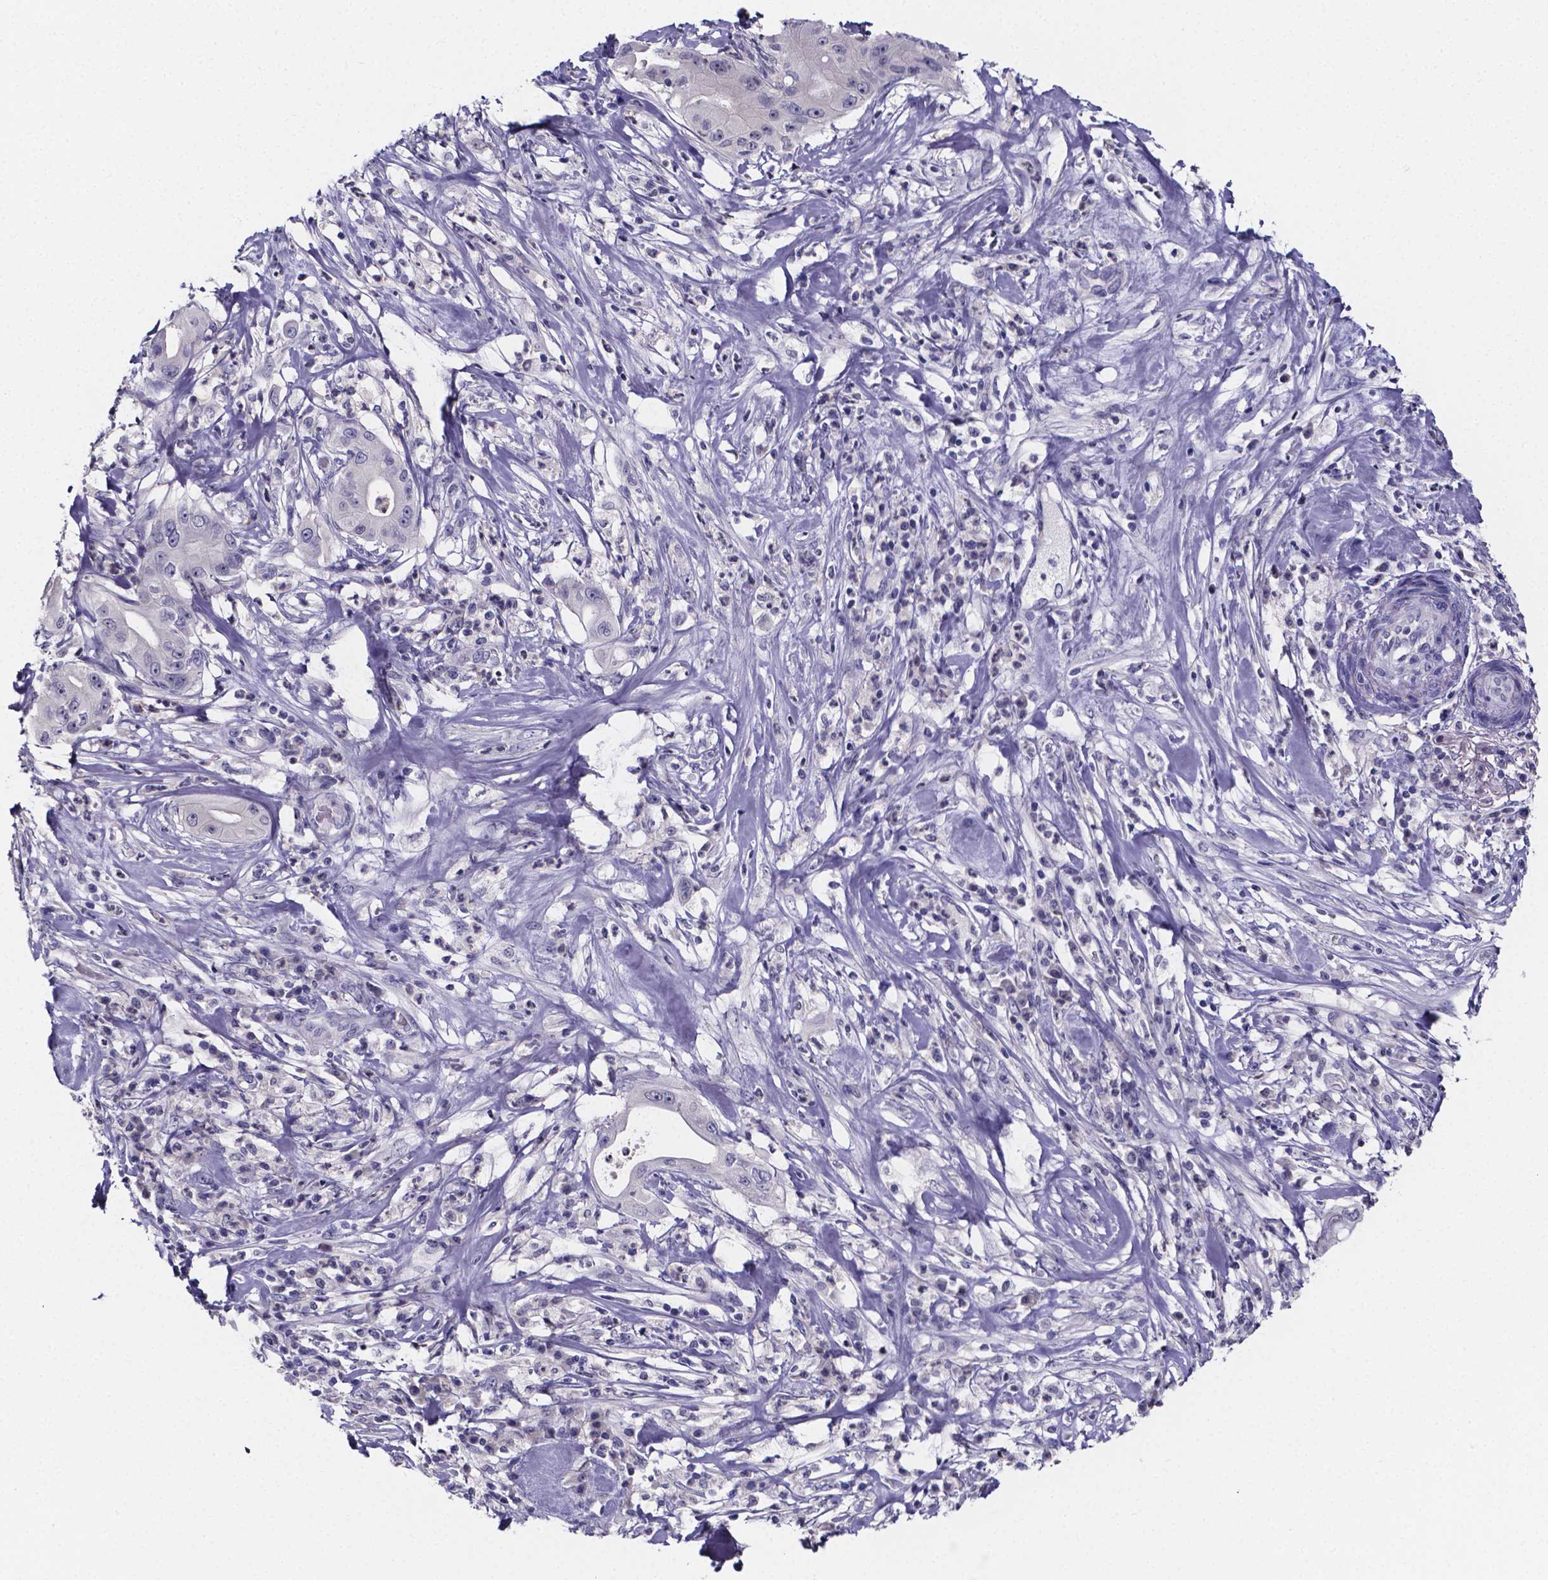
{"staining": {"intensity": "negative", "quantity": "none", "location": "none"}, "tissue": "pancreatic cancer", "cell_type": "Tumor cells", "image_type": "cancer", "snomed": [{"axis": "morphology", "description": "Adenocarcinoma, NOS"}, {"axis": "topography", "description": "Pancreas"}], "caption": "An image of pancreatic cancer stained for a protein reveals no brown staining in tumor cells.", "gene": "IZUMO1", "patient": {"sex": "male", "age": 71}}